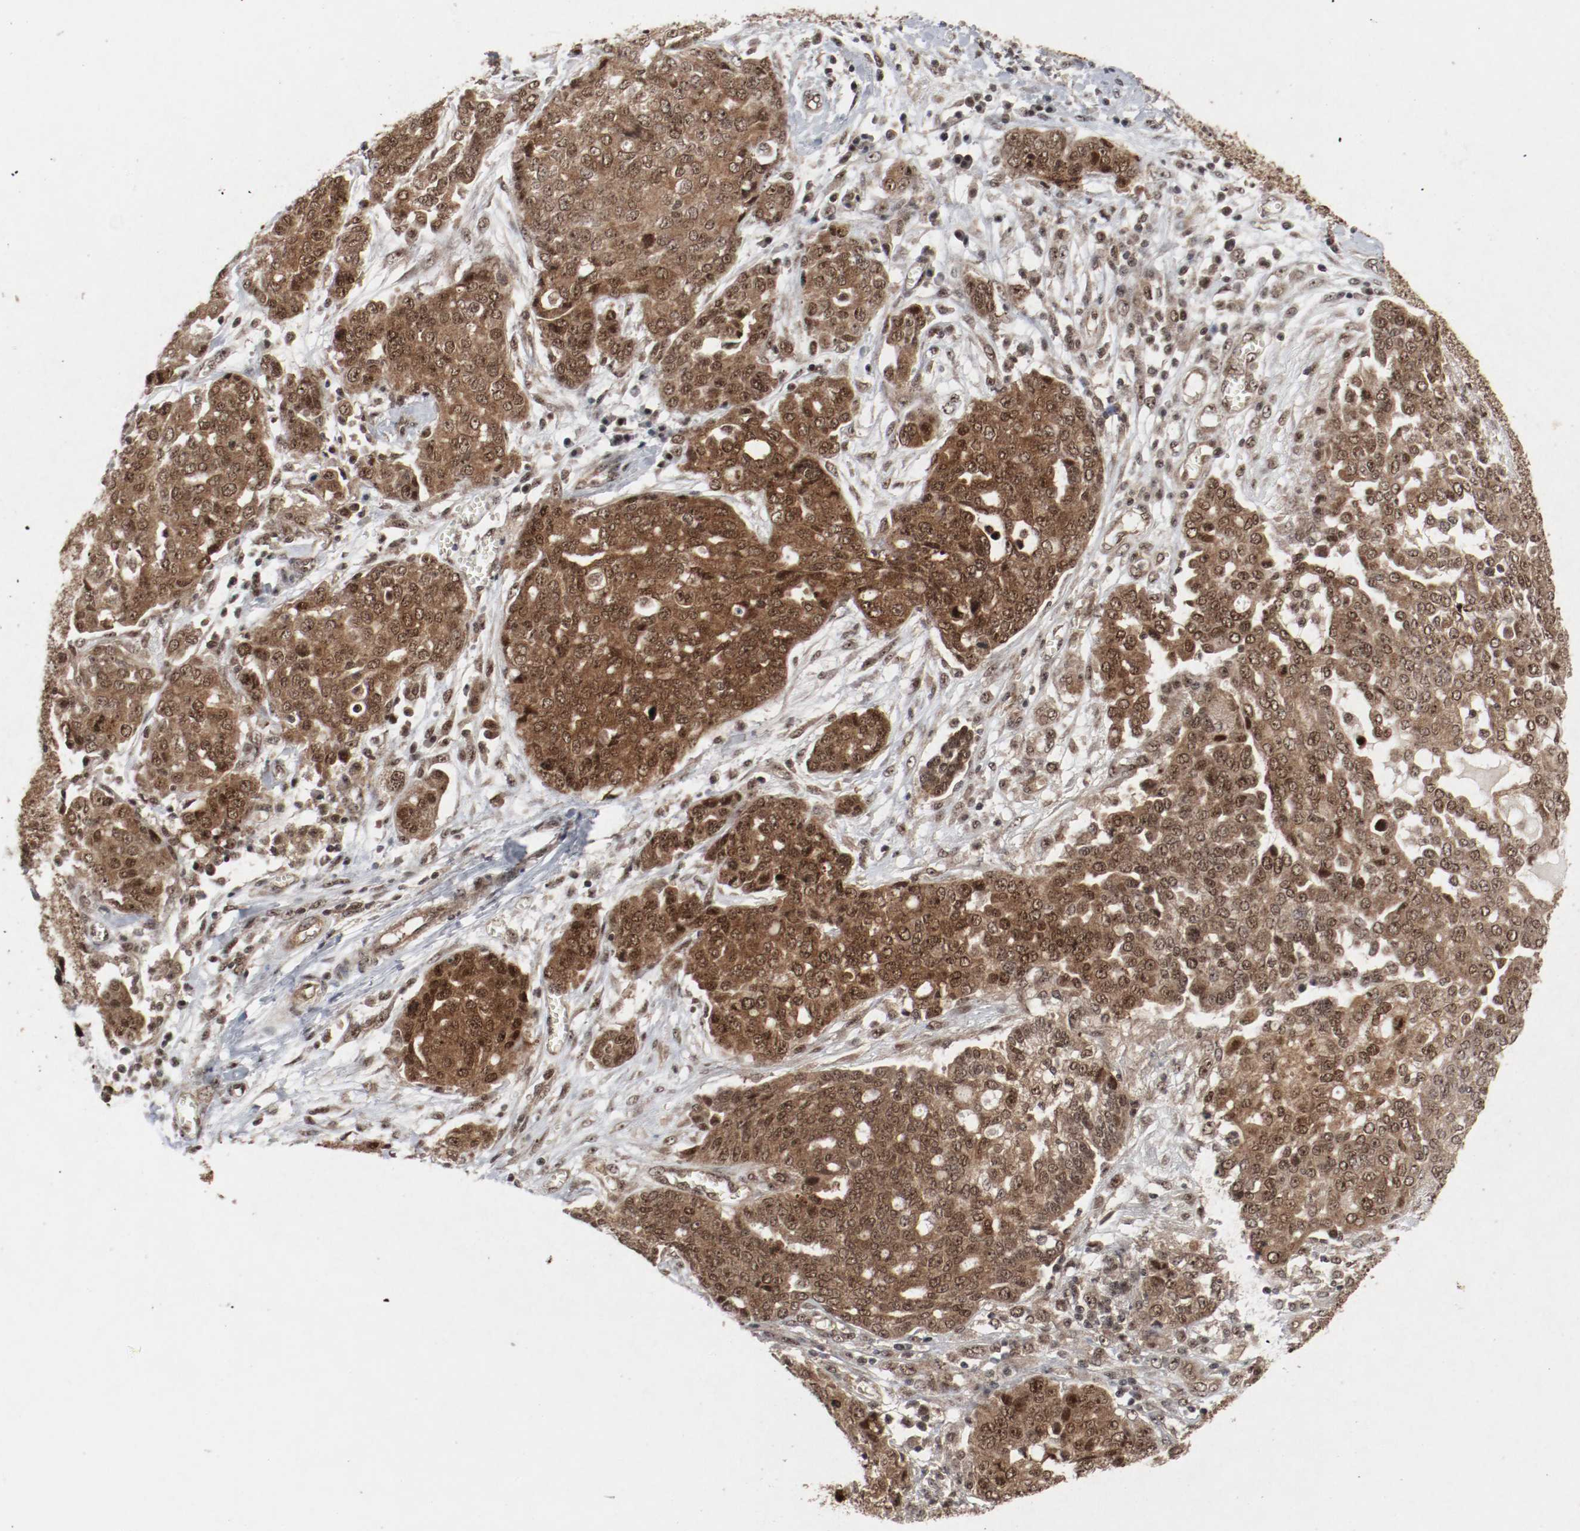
{"staining": {"intensity": "moderate", "quantity": ">75%", "location": "cytoplasmic/membranous,nuclear"}, "tissue": "ovarian cancer", "cell_type": "Tumor cells", "image_type": "cancer", "snomed": [{"axis": "morphology", "description": "Cystadenocarcinoma, serous, NOS"}, {"axis": "topography", "description": "Soft tissue"}, {"axis": "topography", "description": "Ovary"}], "caption": "Tumor cells demonstrate medium levels of moderate cytoplasmic/membranous and nuclear positivity in approximately >75% of cells in serous cystadenocarcinoma (ovarian). The staining was performed using DAB (3,3'-diaminobenzidine), with brown indicating positive protein expression. Nuclei are stained blue with hematoxylin.", "gene": "CSNK2B", "patient": {"sex": "female", "age": 57}}